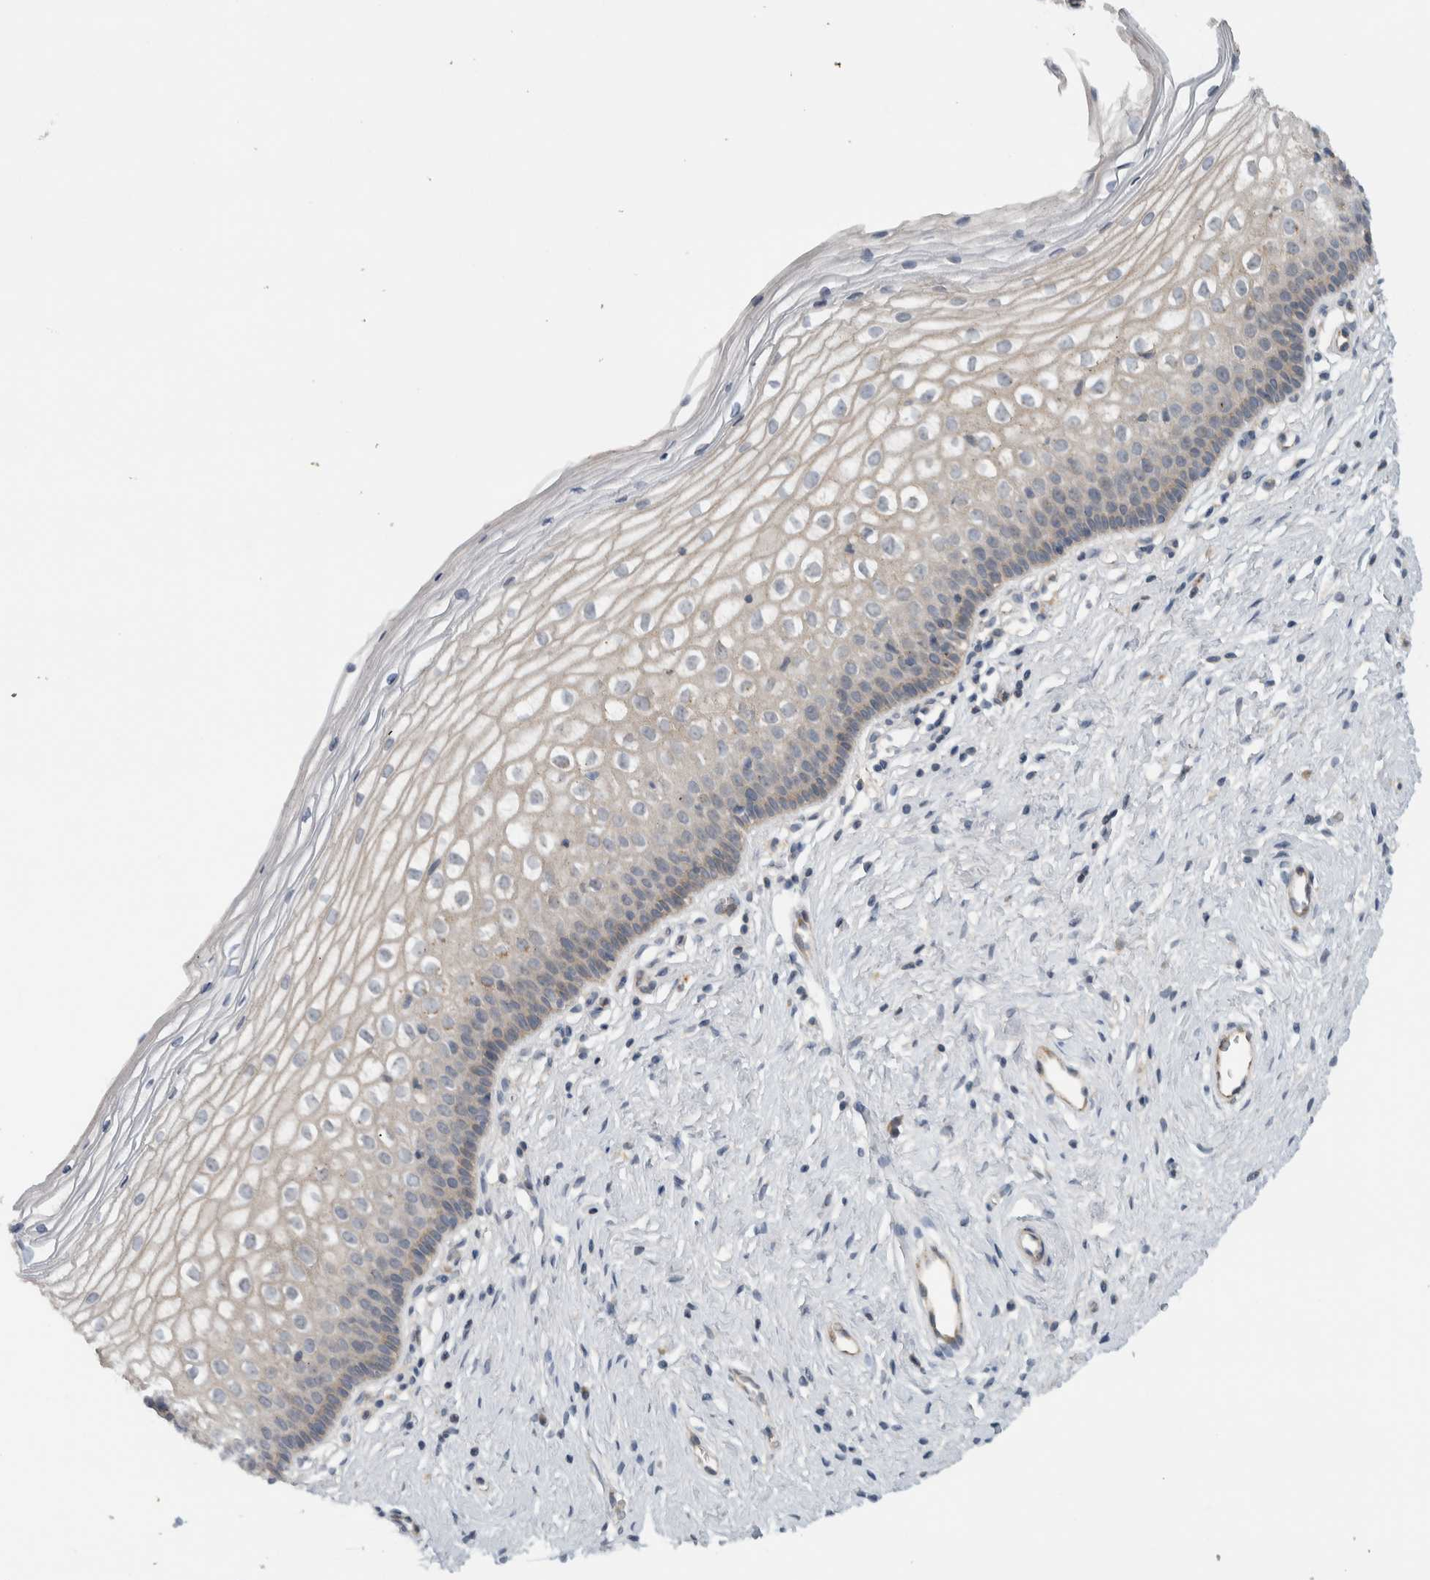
{"staining": {"intensity": "negative", "quantity": "none", "location": "none"}, "tissue": "cervix", "cell_type": "Squamous epithelial cells", "image_type": "normal", "snomed": [{"axis": "morphology", "description": "Normal tissue, NOS"}, {"axis": "topography", "description": "Cervix"}], "caption": "Immunohistochemistry micrograph of normal cervix: human cervix stained with DAB (3,3'-diaminobenzidine) exhibits no significant protein expression in squamous epithelial cells.", "gene": "MPRIP", "patient": {"sex": "female", "age": 27}}